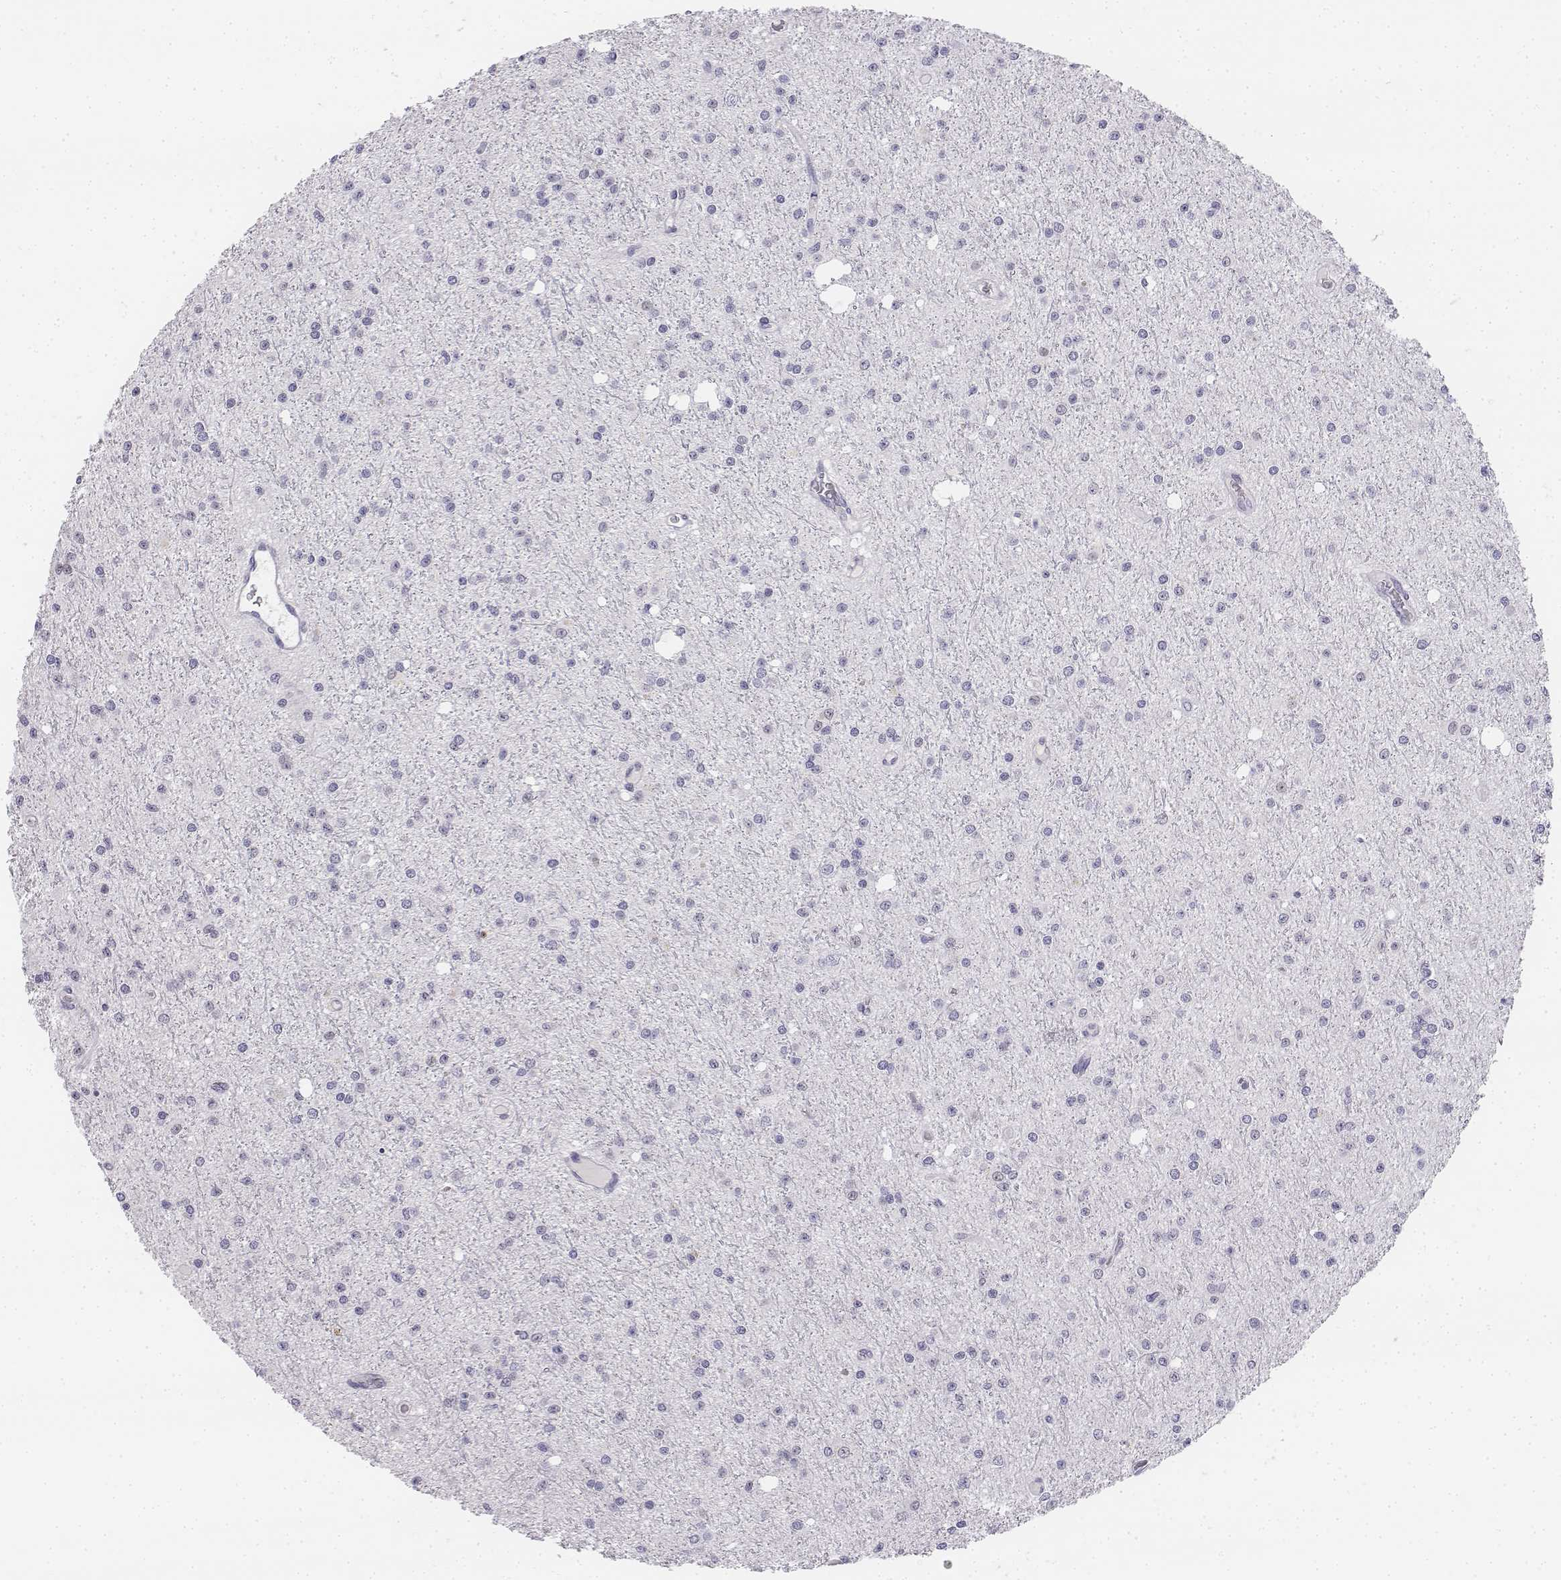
{"staining": {"intensity": "negative", "quantity": "none", "location": "none"}, "tissue": "glioma", "cell_type": "Tumor cells", "image_type": "cancer", "snomed": [{"axis": "morphology", "description": "Glioma, malignant, Low grade"}, {"axis": "topography", "description": "Brain"}], "caption": "Tumor cells show no significant protein staining in glioma.", "gene": "UCN2", "patient": {"sex": "male", "age": 27}}